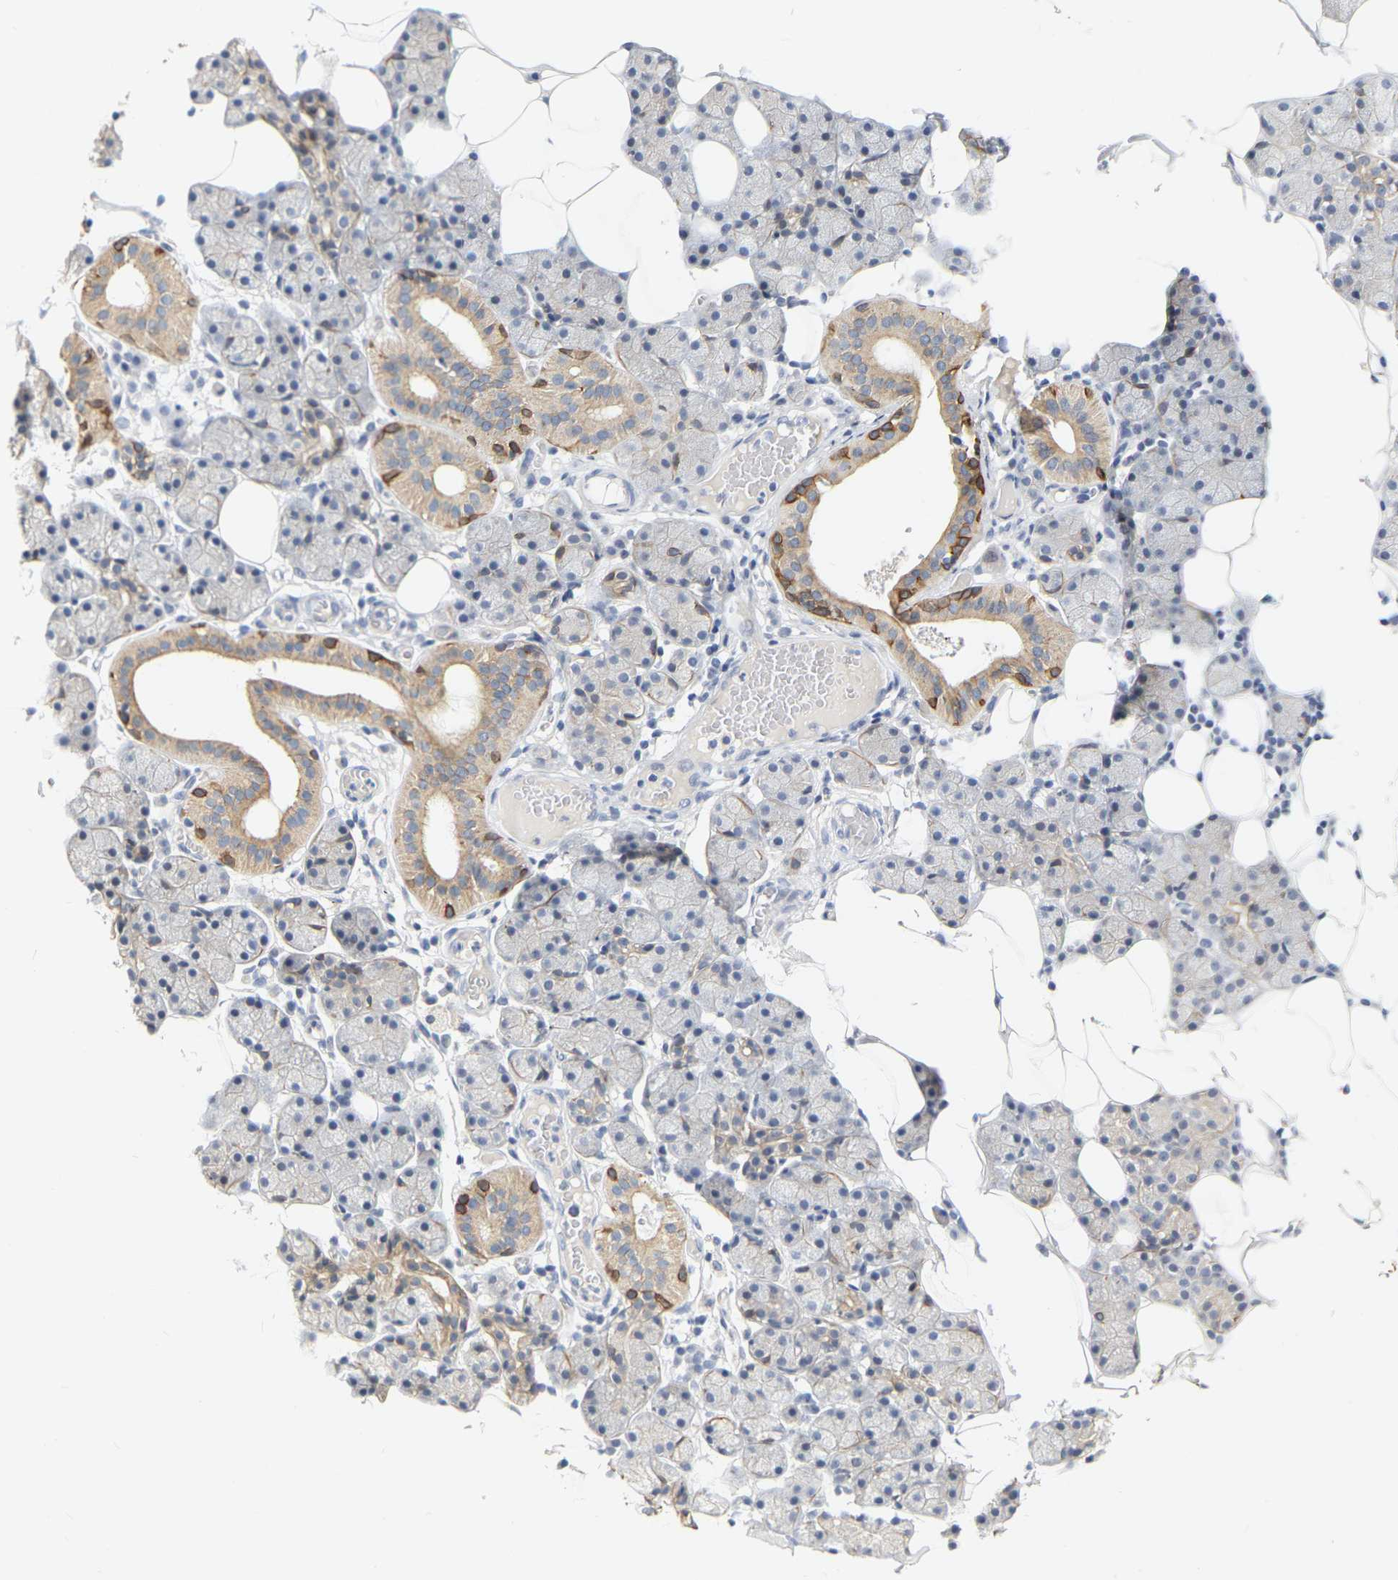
{"staining": {"intensity": "weak", "quantity": "25%-75%", "location": "cytoplasmic/membranous"}, "tissue": "salivary gland", "cell_type": "Glandular cells", "image_type": "normal", "snomed": [{"axis": "morphology", "description": "Normal tissue, NOS"}, {"axis": "topography", "description": "Salivary gland"}], "caption": "Immunohistochemistry (IHC) of unremarkable salivary gland shows low levels of weak cytoplasmic/membranous expression in about 25%-75% of glandular cells. The protein of interest is shown in brown color, while the nuclei are stained blue.", "gene": "KRT76", "patient": {"sex": "female", "age": 33}}